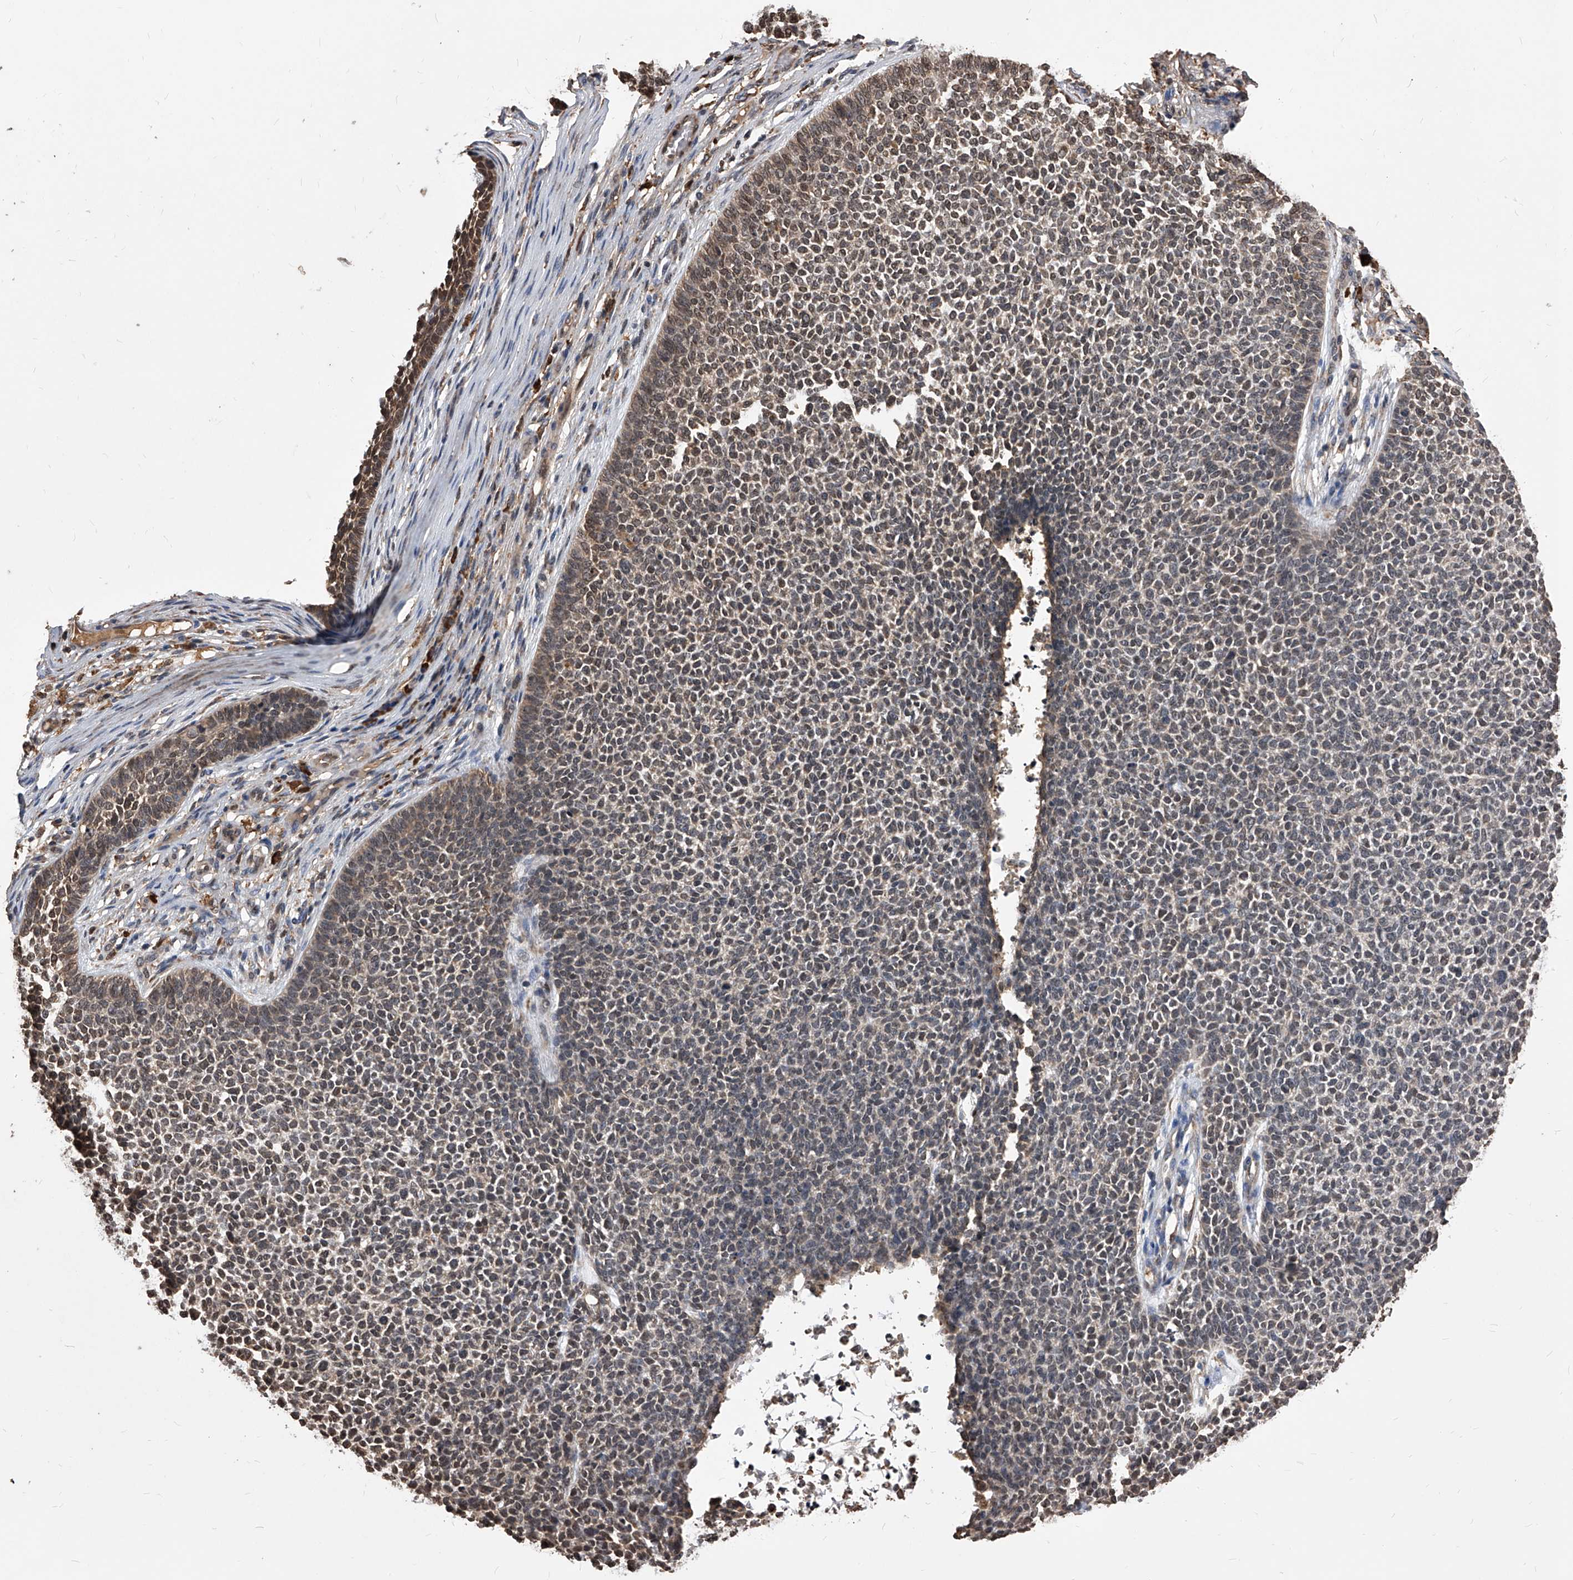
{"staining": {"intensity": "weak", "quantity": "25%-75%", "location": "cytoplasmic/membranous,nuclear"}, "tissue": "skin cancer", "cell_type": "Tumor cells", "image_type": "cancer", "snomed": [{"axis": "morphology", "description": "Basal cell carcinoma"}, {"axis": "topography", "description": "Skin"}], "caption": "Immunohistochemistry (IHC) image of neoplastic tissue: skin cancer stained using IHC exhibits low levels of weak protein expression localized specifically in the cytoplasmic/membranous and nuclear of tumor cells, appearing as a cytoplasmic/membranous and nuclear brown color.", "gene": "ID1", "patient": {"sex": "female", "age": 84}}